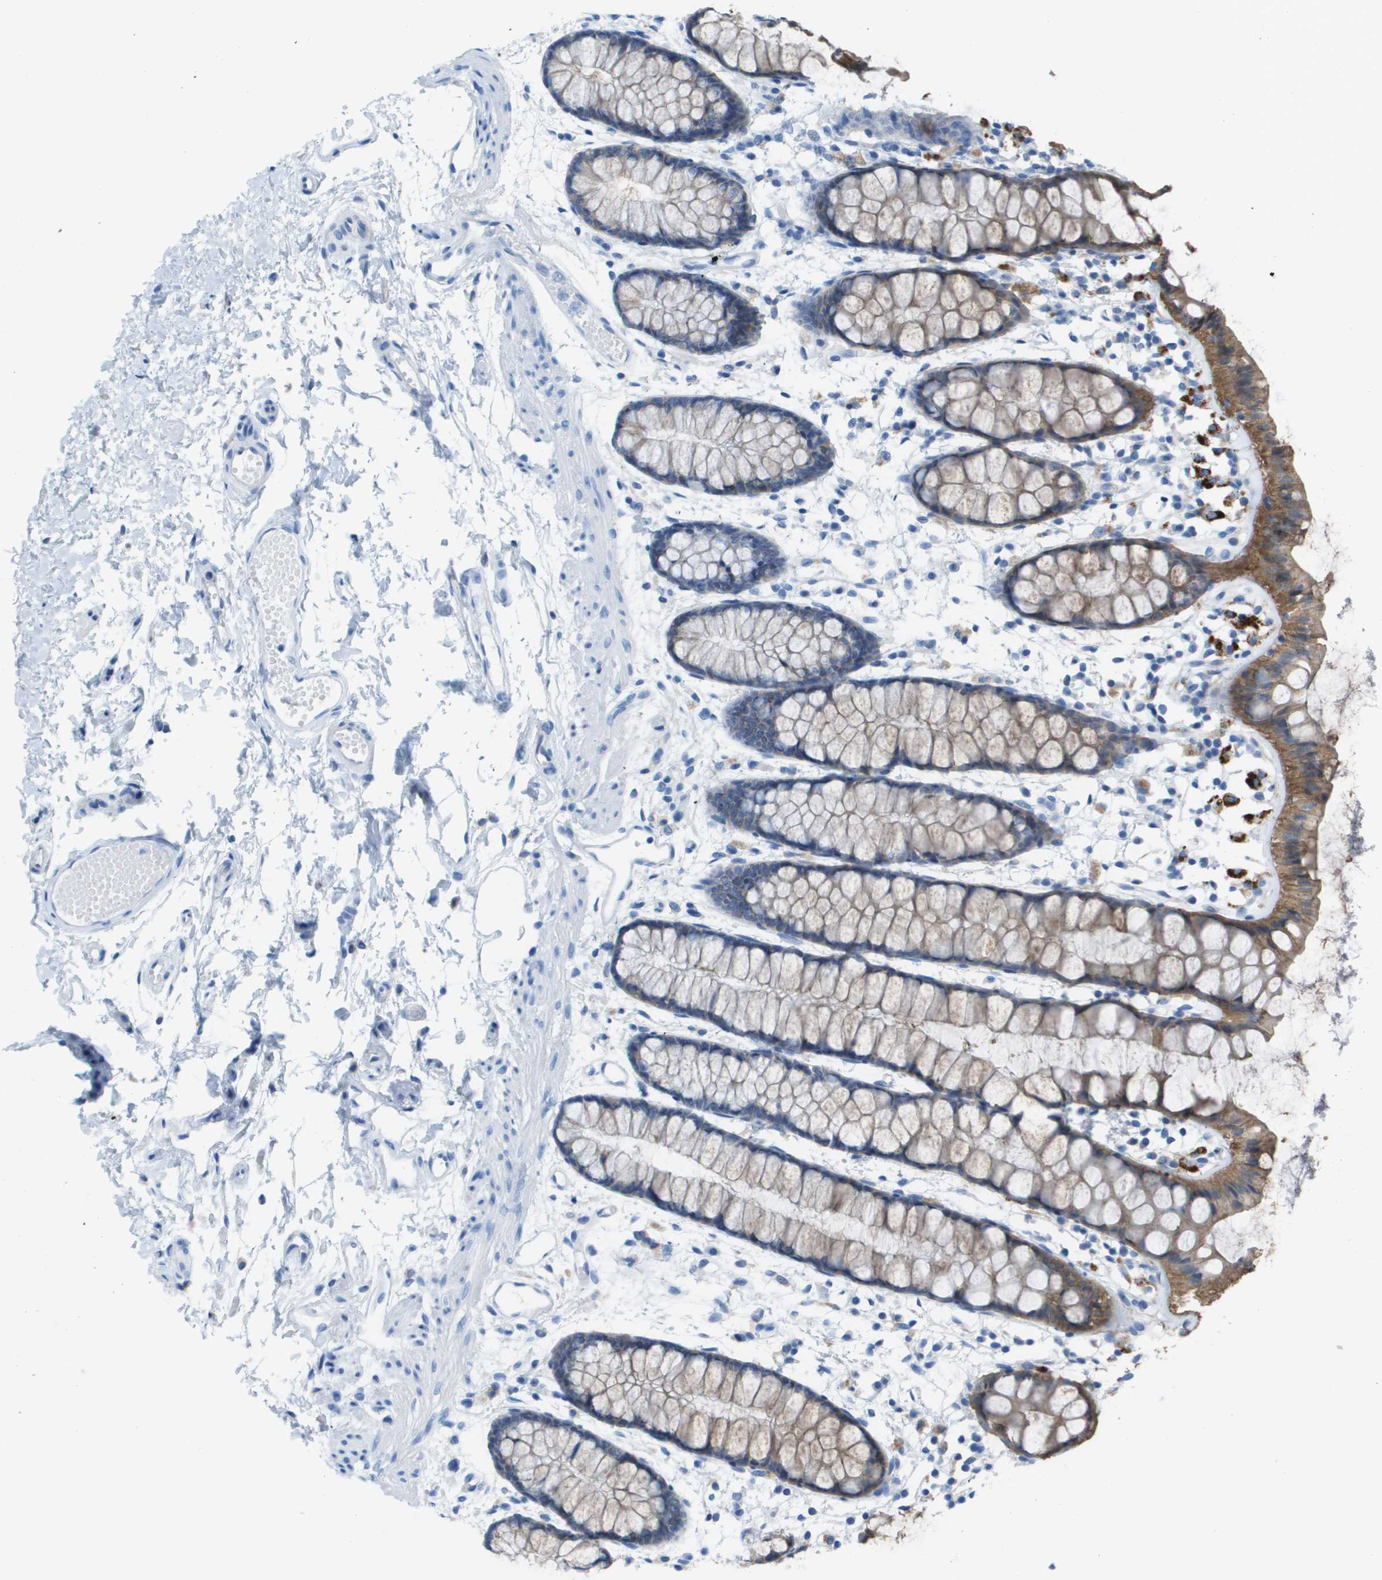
{"staining": {"intensity": "moderate", "quantity": "25%-75%", "location": "cytoplasmic/membranous"}, "tissue": "rectum", "cell_type": "Glandular cells", "image_type": "normal", "snomed": [{"axis": "morphology", "description": "Normal tissue, NOS"}, {"axis": "topography", "description": "Rectum"}], "caption": "The micrograph displays staining of normal rectum, revealing moderate cytoplasmic/membranous protein expression (brown color) within glandular cells.", "gene": "CD46", "patient": {"sex": "female", "age": 66}}